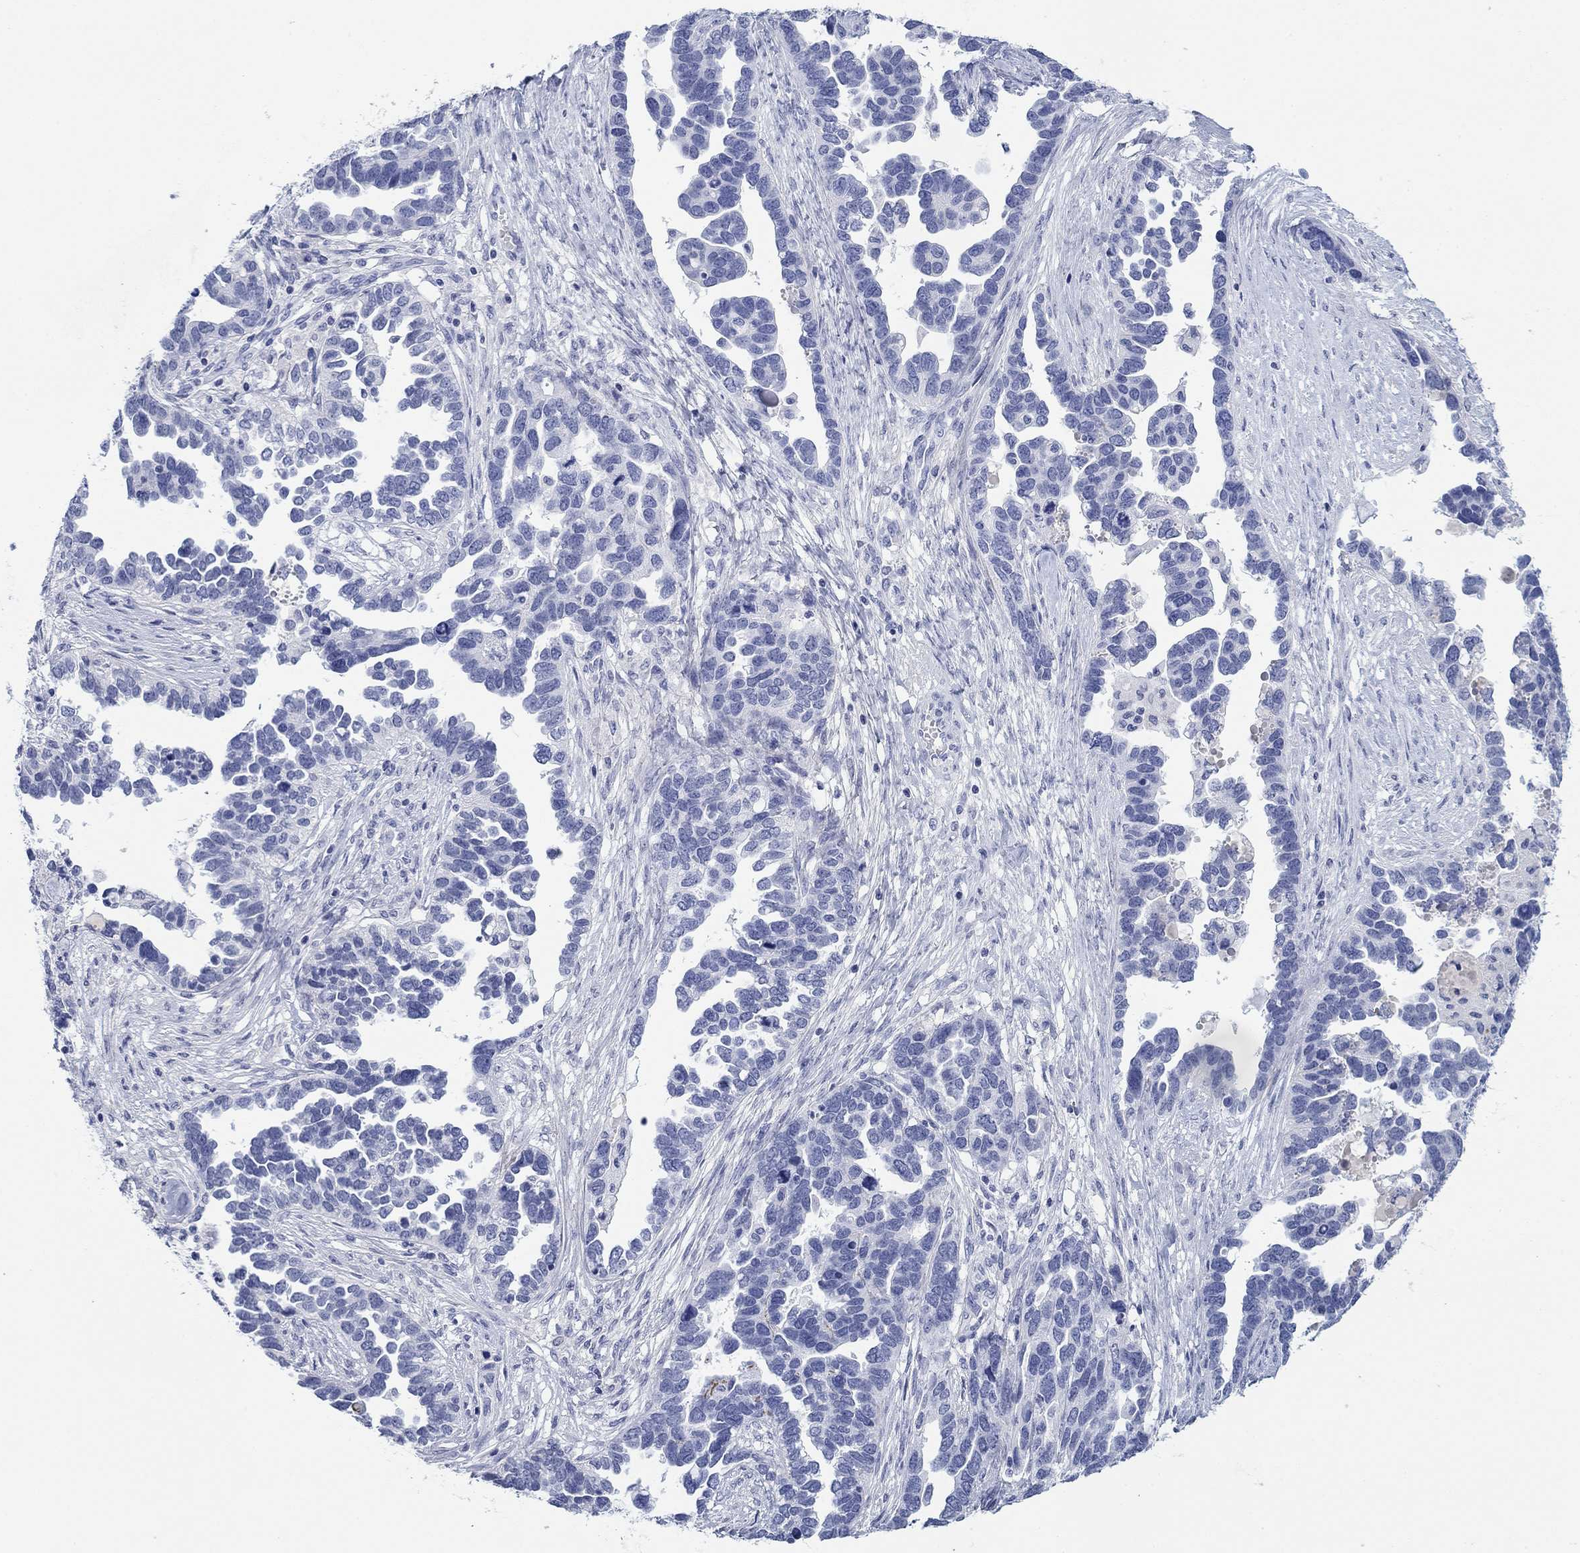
{"staining": {"intensity": "negative", "quantity": "none", "location": "none"}, "tissue": "ovarian cancer", "cell_type": "Tumor cells", "image_type": "cancer", "snomed": [{"axis": "morphology", "description": "Cystadenocarcinoma, serous, NOS"}, {"axis": "topography", "description": "Ovary"}], "caption": "Tumor cells show no significant protein positivity in serous cystadenocarcinoma (ovarian). The staining was performed using DAB to visualize the protein expression in brown, while the nuclei were stained in blue with hematoxylin (Magnification: 20x).", "gene": "PDYN", "patient": {"sex": "female", "age": 54}}